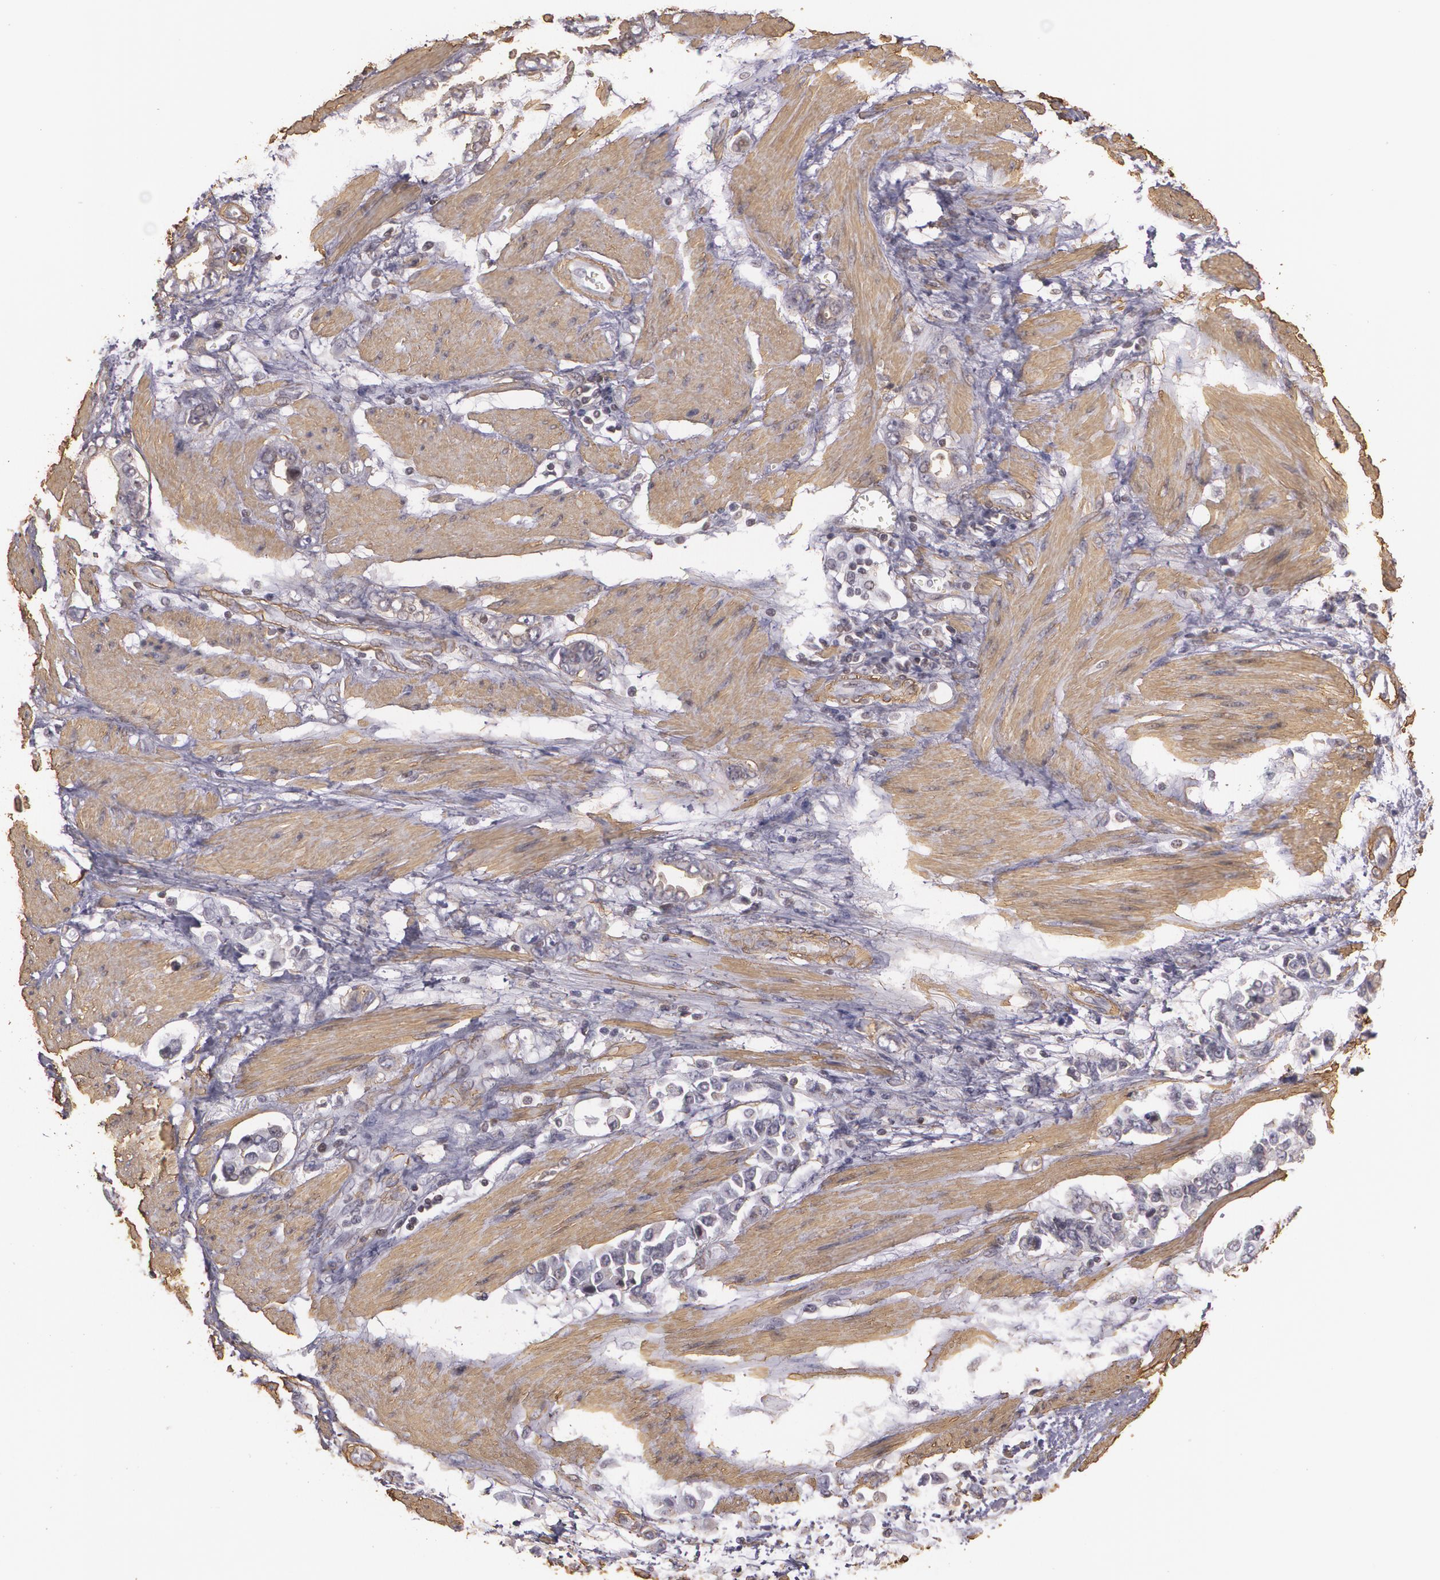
{"staining": {"intensity": "weak", "quantity": "25%-75%", "location": "cytoplasmic/membranous,nuclear"}, "tissue": "stomach cancer", "cell_type": "Tumor cells", "image_type": "cancer", "snomed": [{"axis": "morphology", "description": "Adenocarcinoma, NOS"}, {"axis": "topography", "description": "Stomach"}], "caption": "Stomach adenocarcinoma stained for a protein (brown) displays weak cytoplasmic/membranous and nuclear positive staining in approximately 25%-75% of tumor cells.", "gene": "VAMP1", "patient": {"sex": "male", "age": 78}}